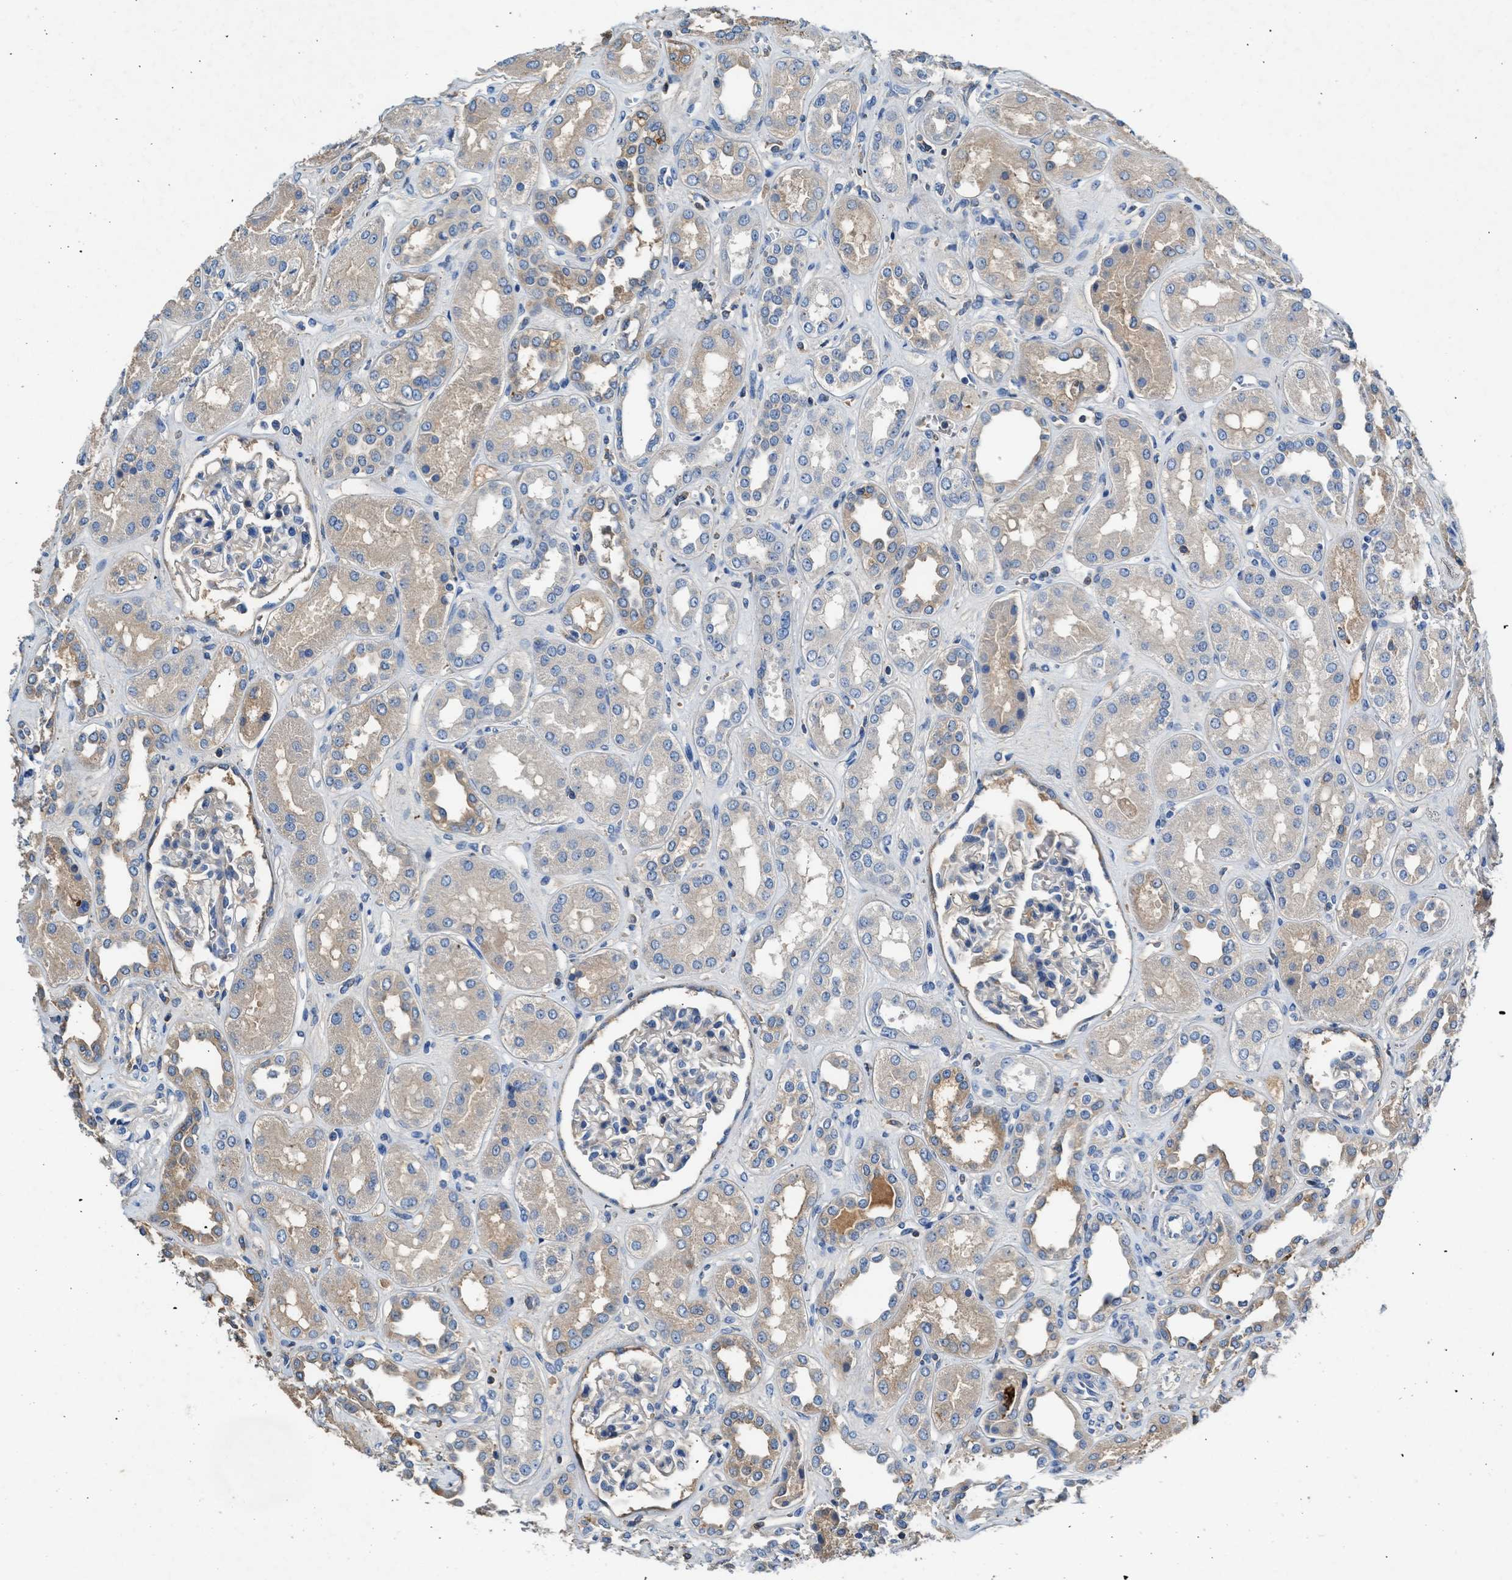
{"staining": {"intensity": "weak", "quantity": "<25%", "location": "cytoplasmic/membranous"}, "tissue": "kidney", "cell_type": "Cells in glomeruli", "image_type": "normal", "snomed": [{"axis": "morphology", "description": "Normal tissue, NOS"}, {"axis": "topography", "description": "Kidney"}], "caption": "There is no significant expression in cells in glomeruli of kidney. (DAB (3,3'-diaminobenzidine) IHC, high magnification).", "gene": "RWDD2B", "patient": {"sex": "male", "age": 59}}